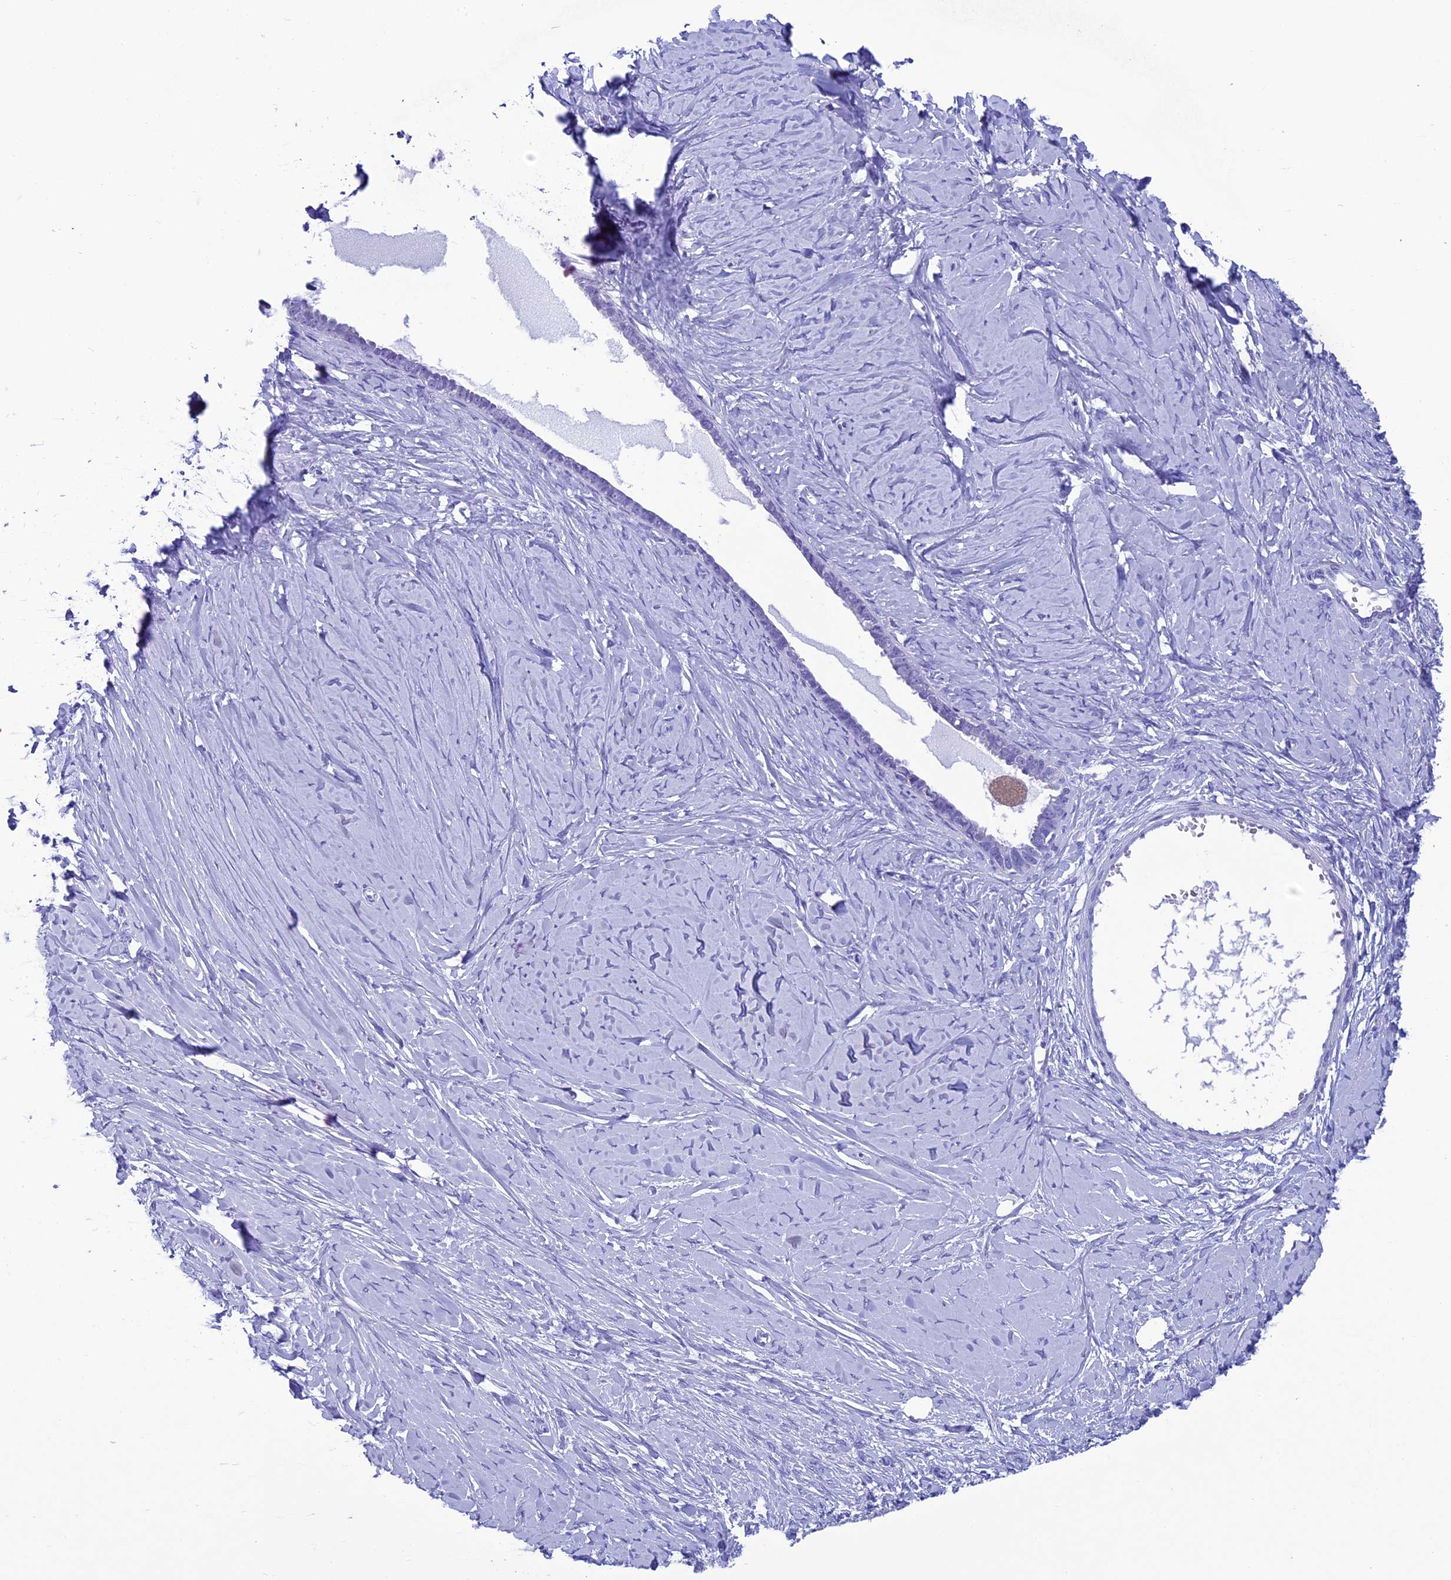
{"staining": {"intensity": "negative", "quantity": "none", "location": "none"}, "tissue": "ovarian cancer", "cell_type": "Tumor cells", "image_type": "cancer", "snomed": [{"axis": "morphology", "description": "Cystadenocarcinoma, serous, NOS"}, {"axis": "topography", "description": "Ovary"}], "caption": "The micrograph demonstrates no significant staining in tumor cells of serous cystadenocarcinoma (ovarian).", "gene": "SCEL", "patient": {"sex": "female", "age": 79}}